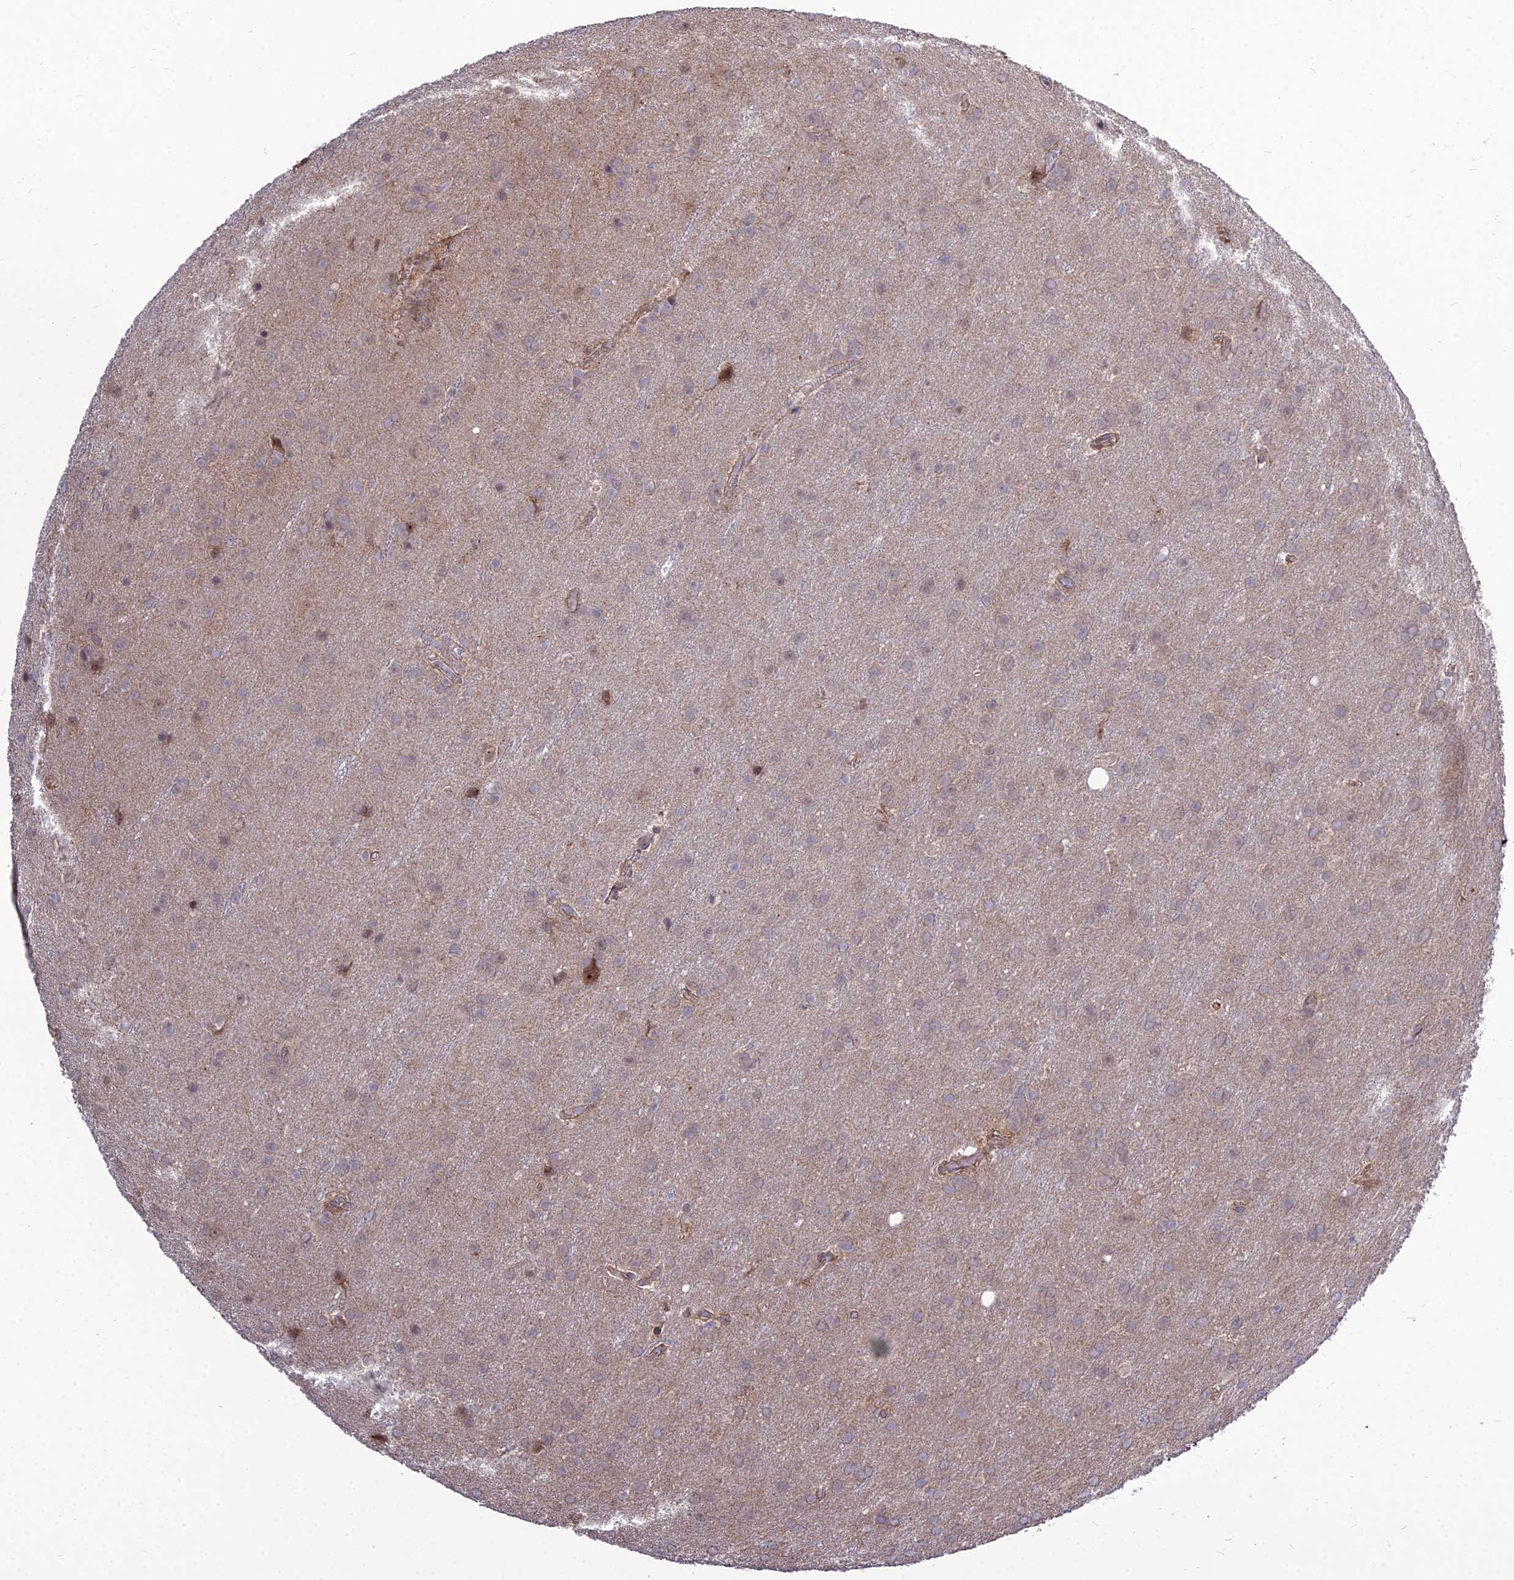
{"staining": {"intensity": "weak", "quantity": ">75%", "location": "cytoplasmic/membranous"}, "tissue": "glioma", "cell_type": "Tumor cells", "image_type": "cancer", "snomed": [{"axis": "morphology", "description": "Glioma, malignant, Low grade"}, {"axis": "topography", "description": "Brain"}], "caption": "Immunohistochemical staining of human glioma exhibits low levels of weak cytoplasmic/membranous positivity in about >75% of tumor cells. (DAB IHC with brightfield microscopy, high magnification).", "gene": "TSPYL2", "patient": {"sex": "female", "age": 32}}